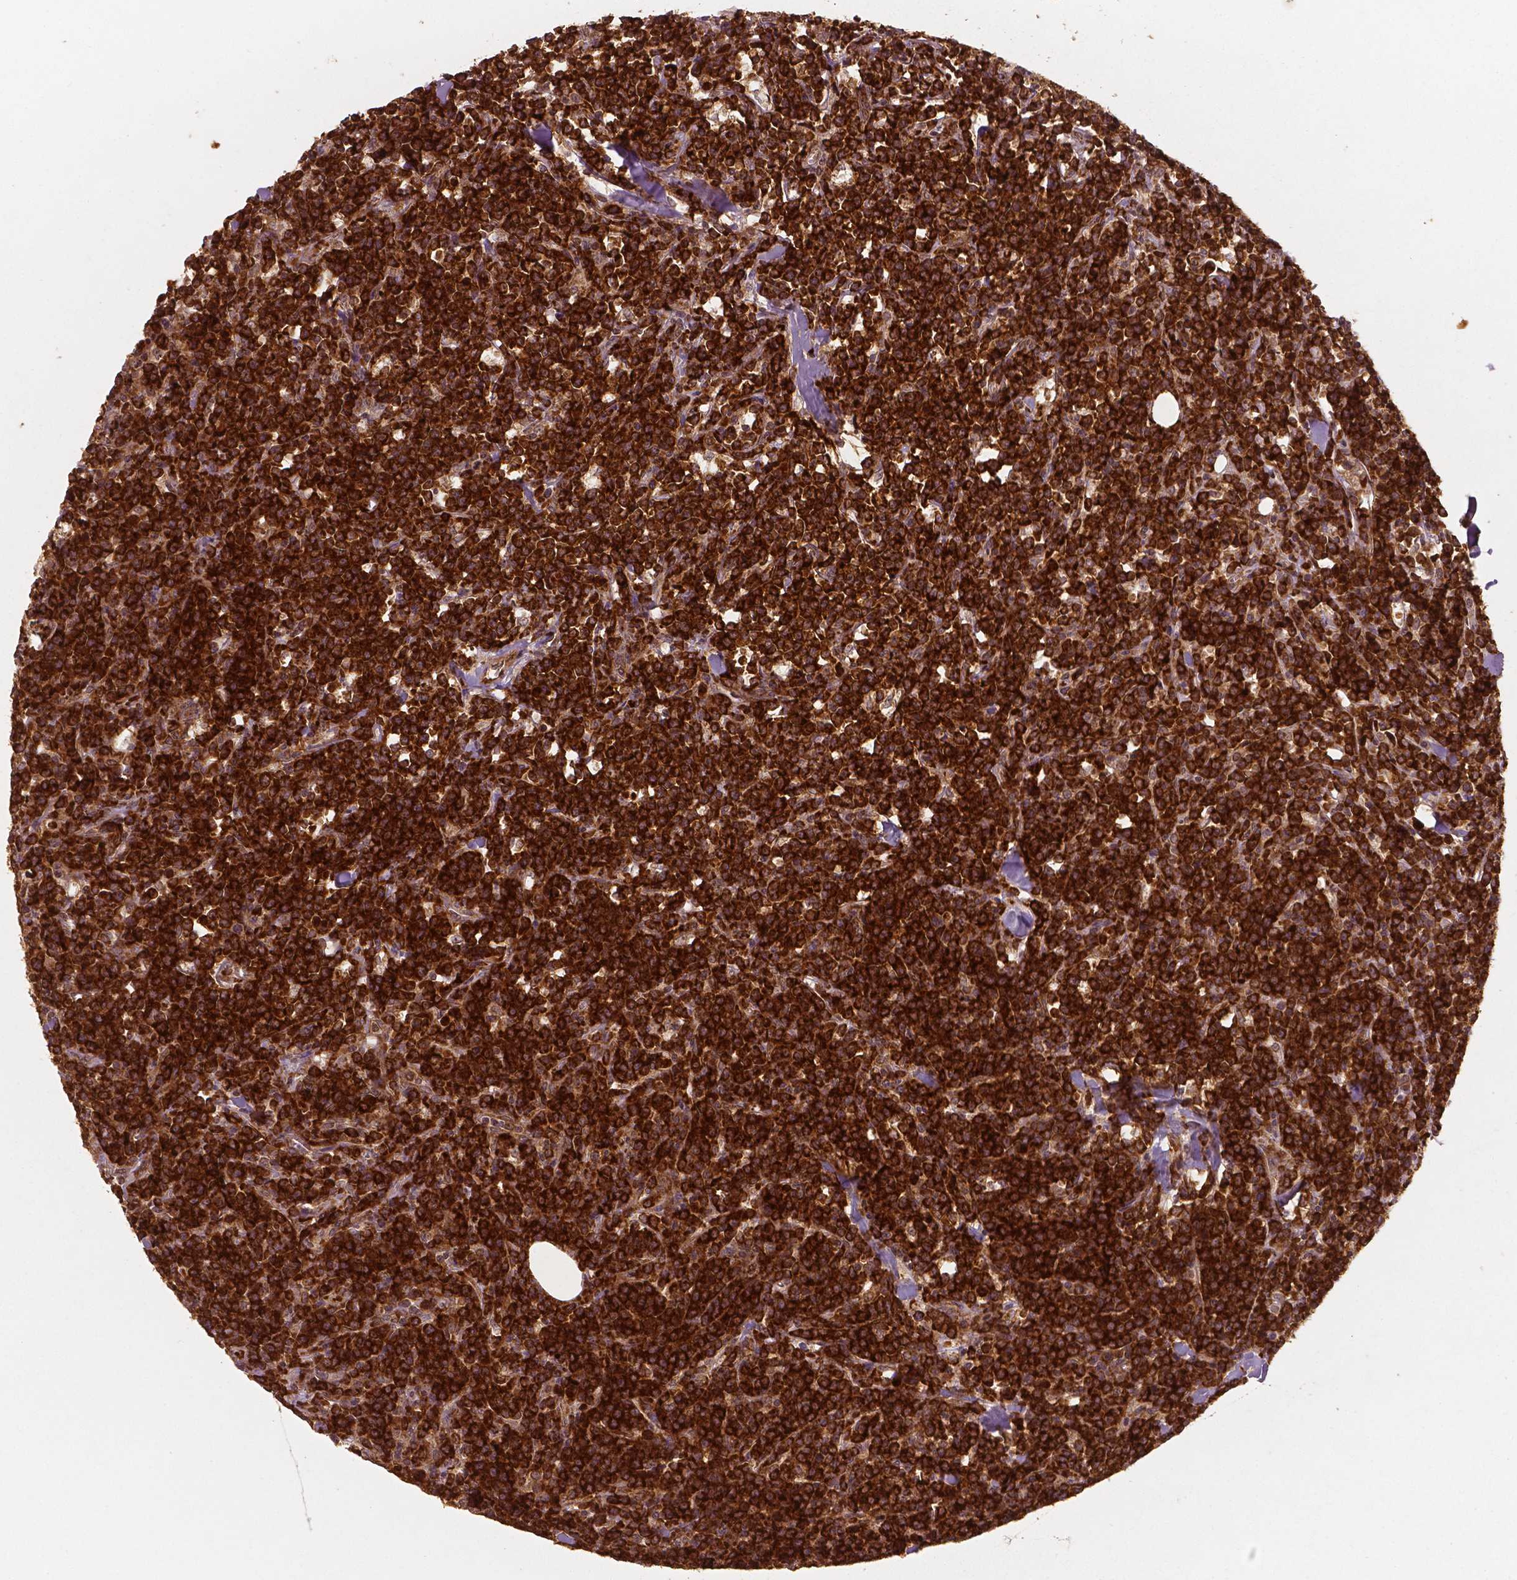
{"staining": {"intensity": "strong", "quantity": ">75%", "location": "cytoplasmic/membranous"}, "tissue": "lymphoma", "cell_type": "Tumor cells", "image_type": "cancer", "snomed": [{"axis": "morphology", "description": "Malignant lymphoma, non-Hodgkin's type, High grade"}, {"axis": "topography", "description": "Small intestine"}], "caption": "DAB (3,3'-diaminobenzidine) immunohistochemical staining of human malignant lymphoma, non-Hodgkin's type (high-grade) shows strong cytoplasmic/membranous protein staining in about >75% of tumor cells.", "gene": "PGAM5", "patient": {"sex": "female", "age": 56}}